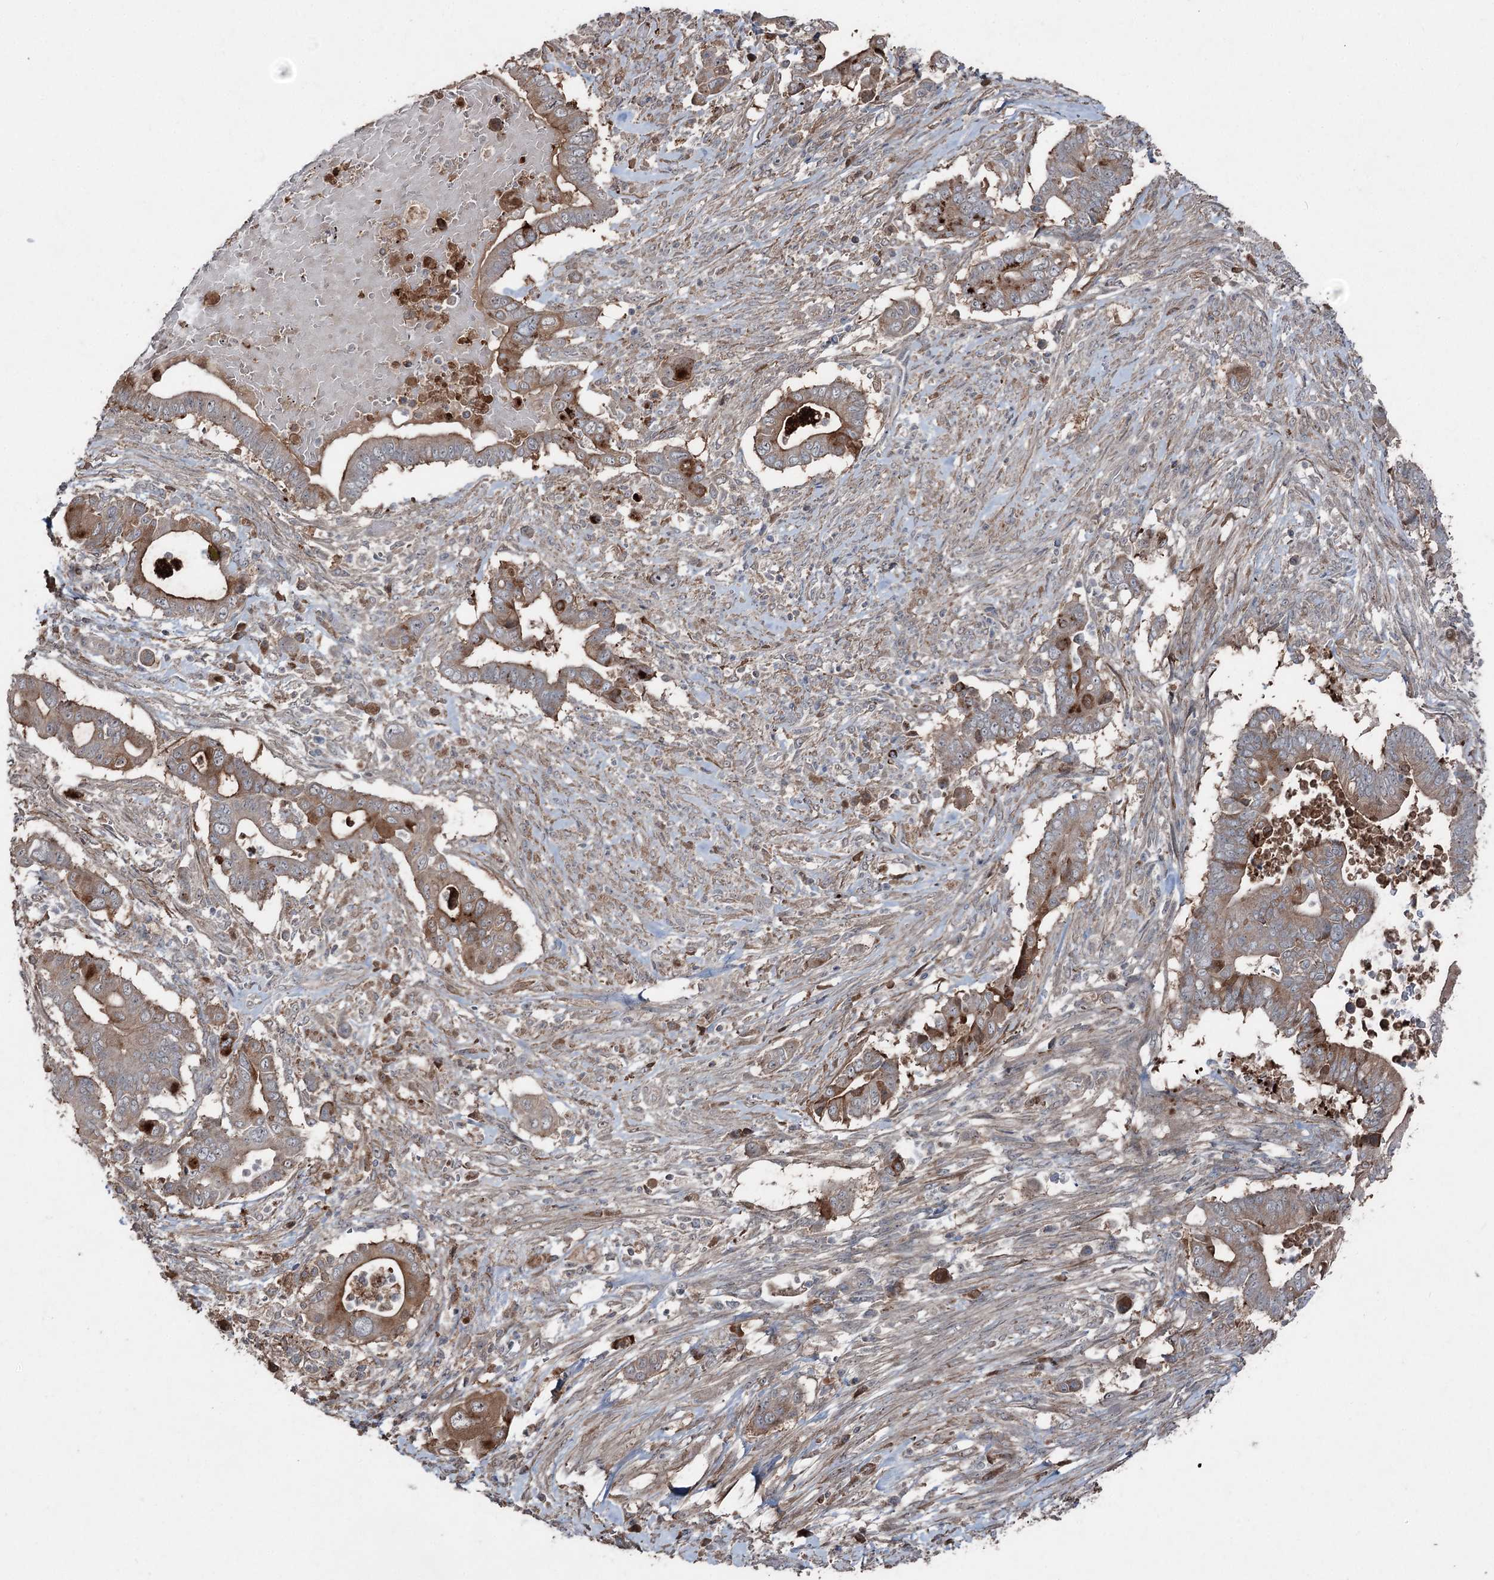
{"staining": {"intensity": "moderate", "quantity": ">75%", "location": "cytoplasmic/membranous"}, "tissue": "pancreatic cancer", "cell_type": "Tumor cells", "image_type": "cancer", "snomed": [{"axis": "morphology", "description": "Adenocarcinoma, NOS"}, {"axis": "topography", "description": "Pancreas"}], "caption": "Pancreatic cancer (adenocarcinoma) tissue shows moderate cytoplasmic/membranous positivity in approximately >75% of tumor cells, visualized by immunohistochemistry.", "gene": "MAPK8IP2", "patient": {"sex": "male", "age": 68}}